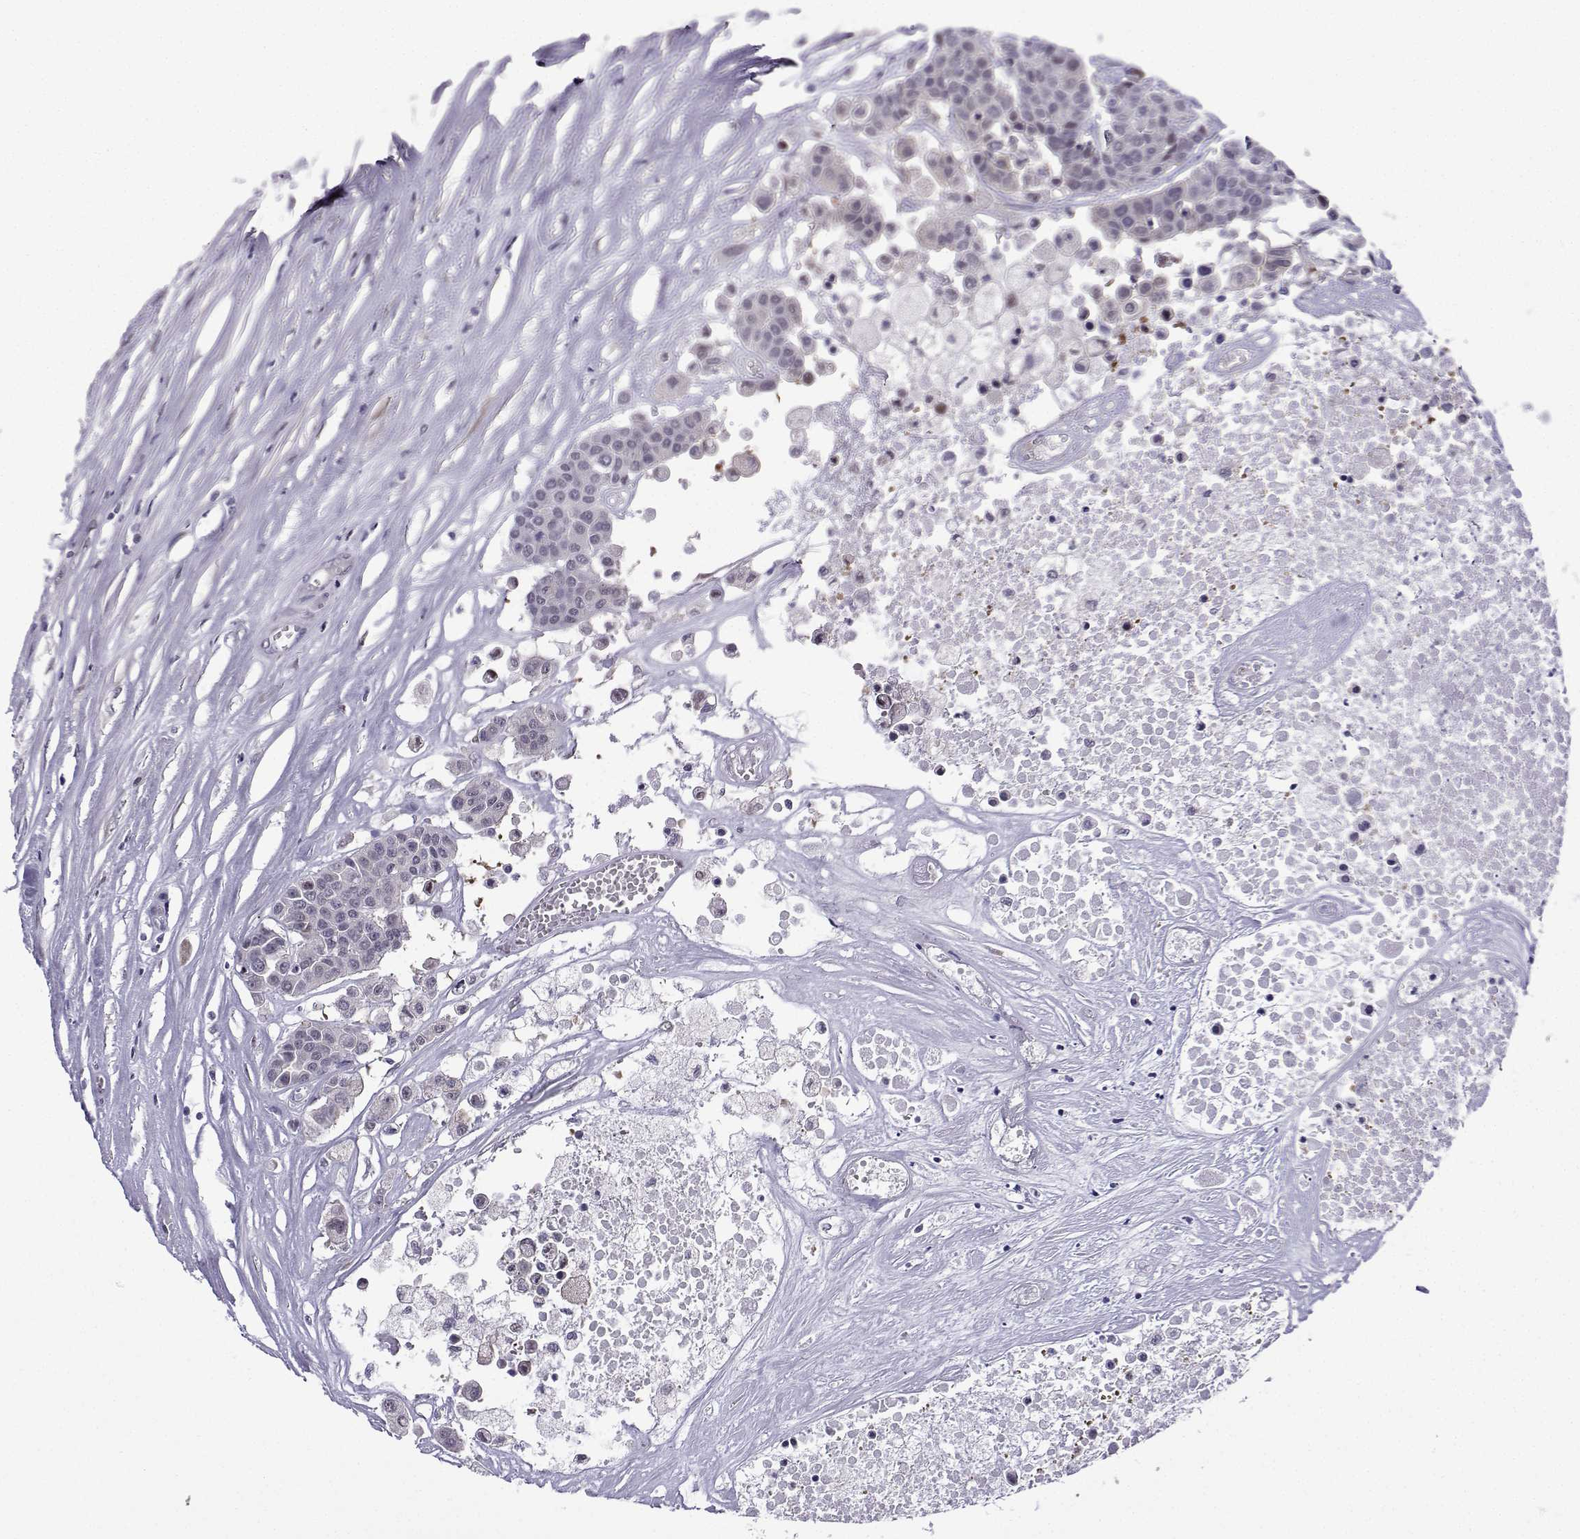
{"staining": {"intensity": "negative", "quantity": "none", "location": "none"}, "tissue": "carcinoid", "cell_type": "Tumor cells", "image_type": "cancer", "snomed": [{"axis": "morphology", "description": "Carcinoid, malignant, NOS"}, {"axis": "topography", "description": "Colon"}], "caption": "Human carcinoid (malignant) stained for a protein using immunohistochemistry demonstrates no staining in tumor cells.", "gene": "FGF3", "patient": {"sex": "male", "age": 81}}